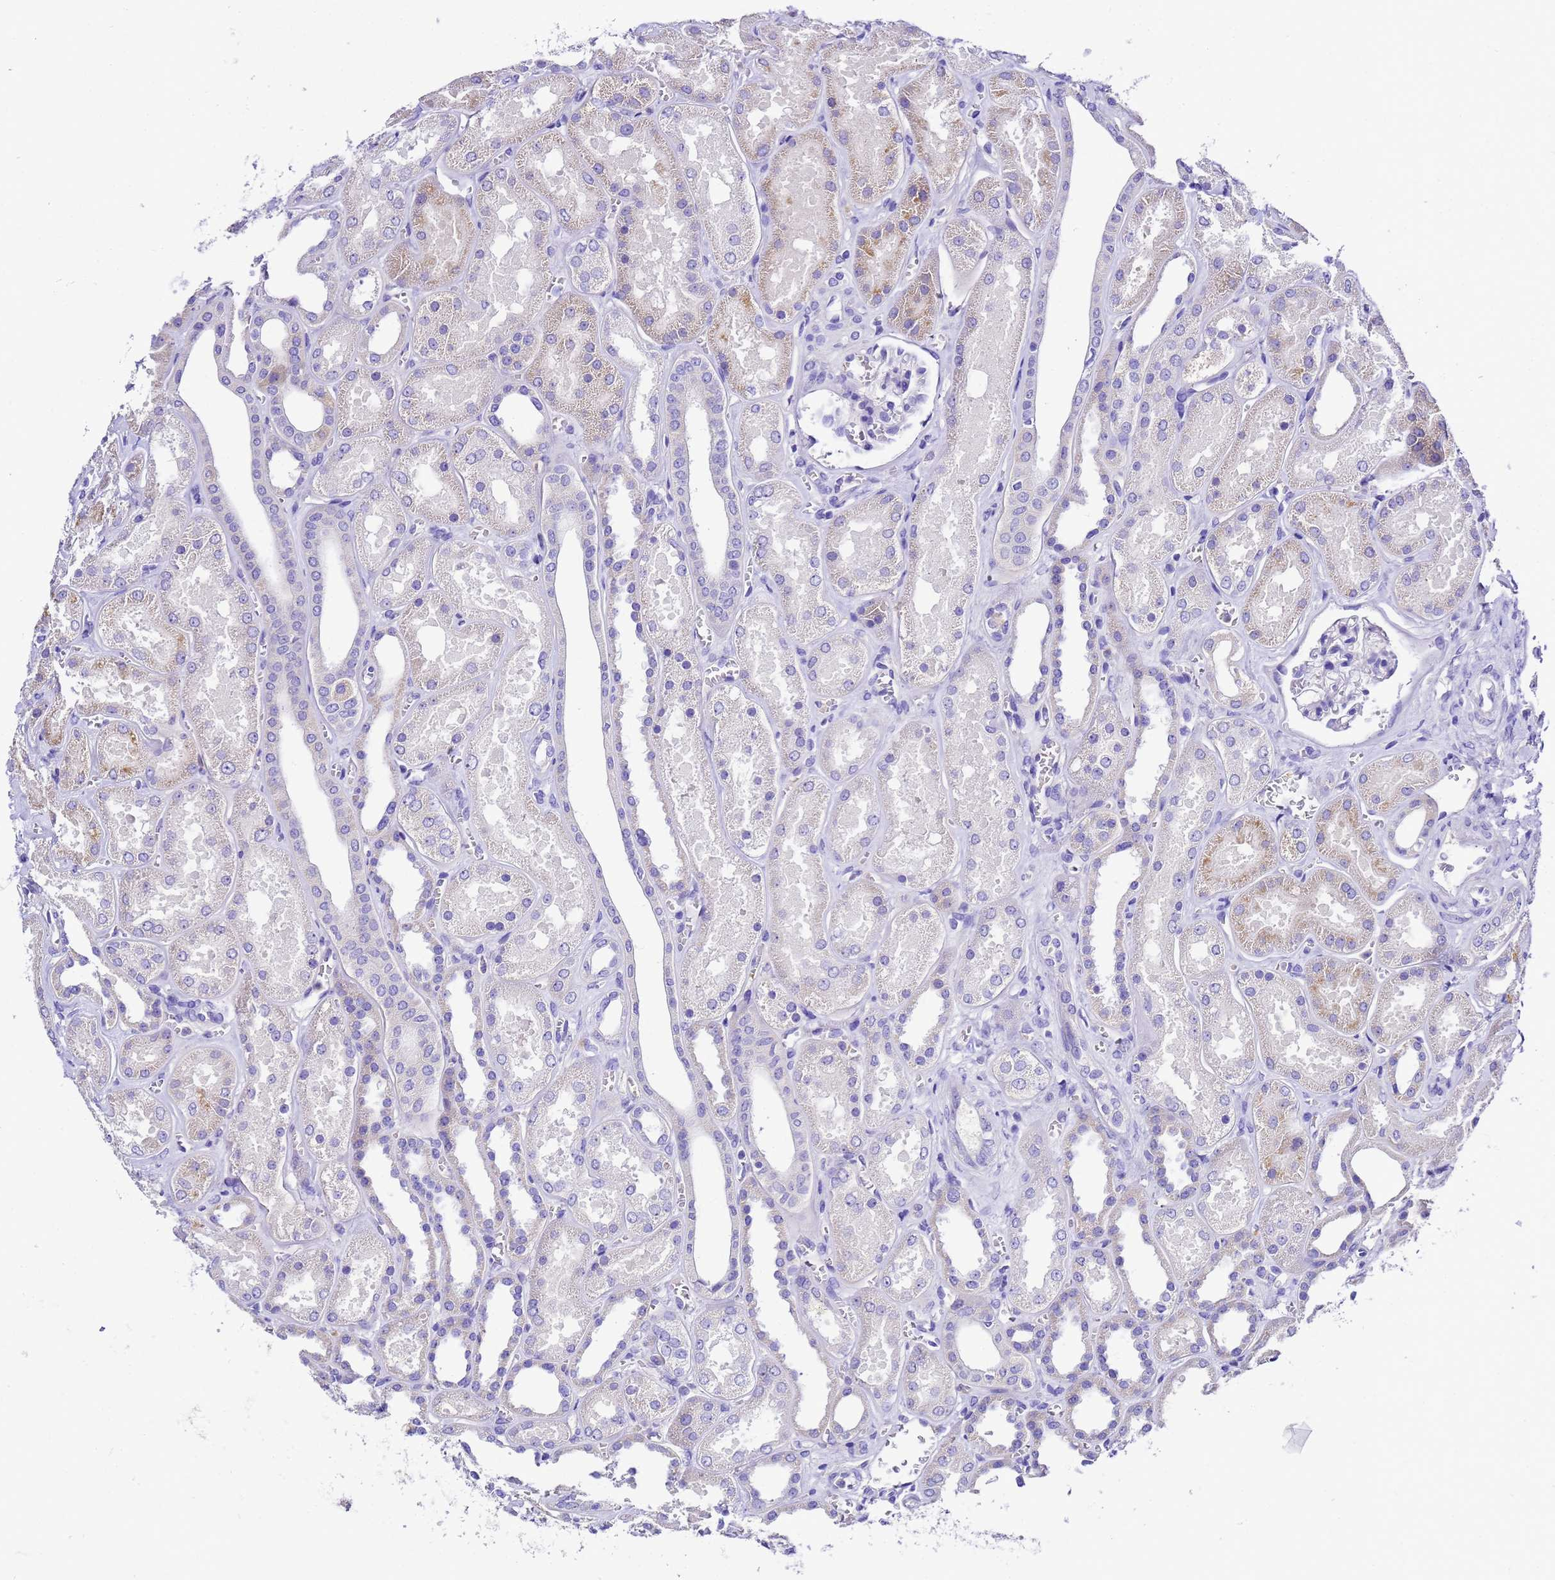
{"staining": {"intensity": "negative", "quantity": "none", "location": "none"}, "tissue": "kidney", "cell_type": "Cells in glomeruli", "image_type": "normal", "snomed": [{"axis": "morphology", "description": "Normal tissue, NOS"}, {"axis": "morphology", "description": "Adenocarcinoma, NOS"}, {"axis": "topography", "description": "Kidney"}], "caption": "An immunohistochemistry photomicrograph of benign kidney is shown. There is no staining in cells in glomeruli of kidney.", "gene": "UGT2A1", "patient": {"sex": "female", "age": 68}}